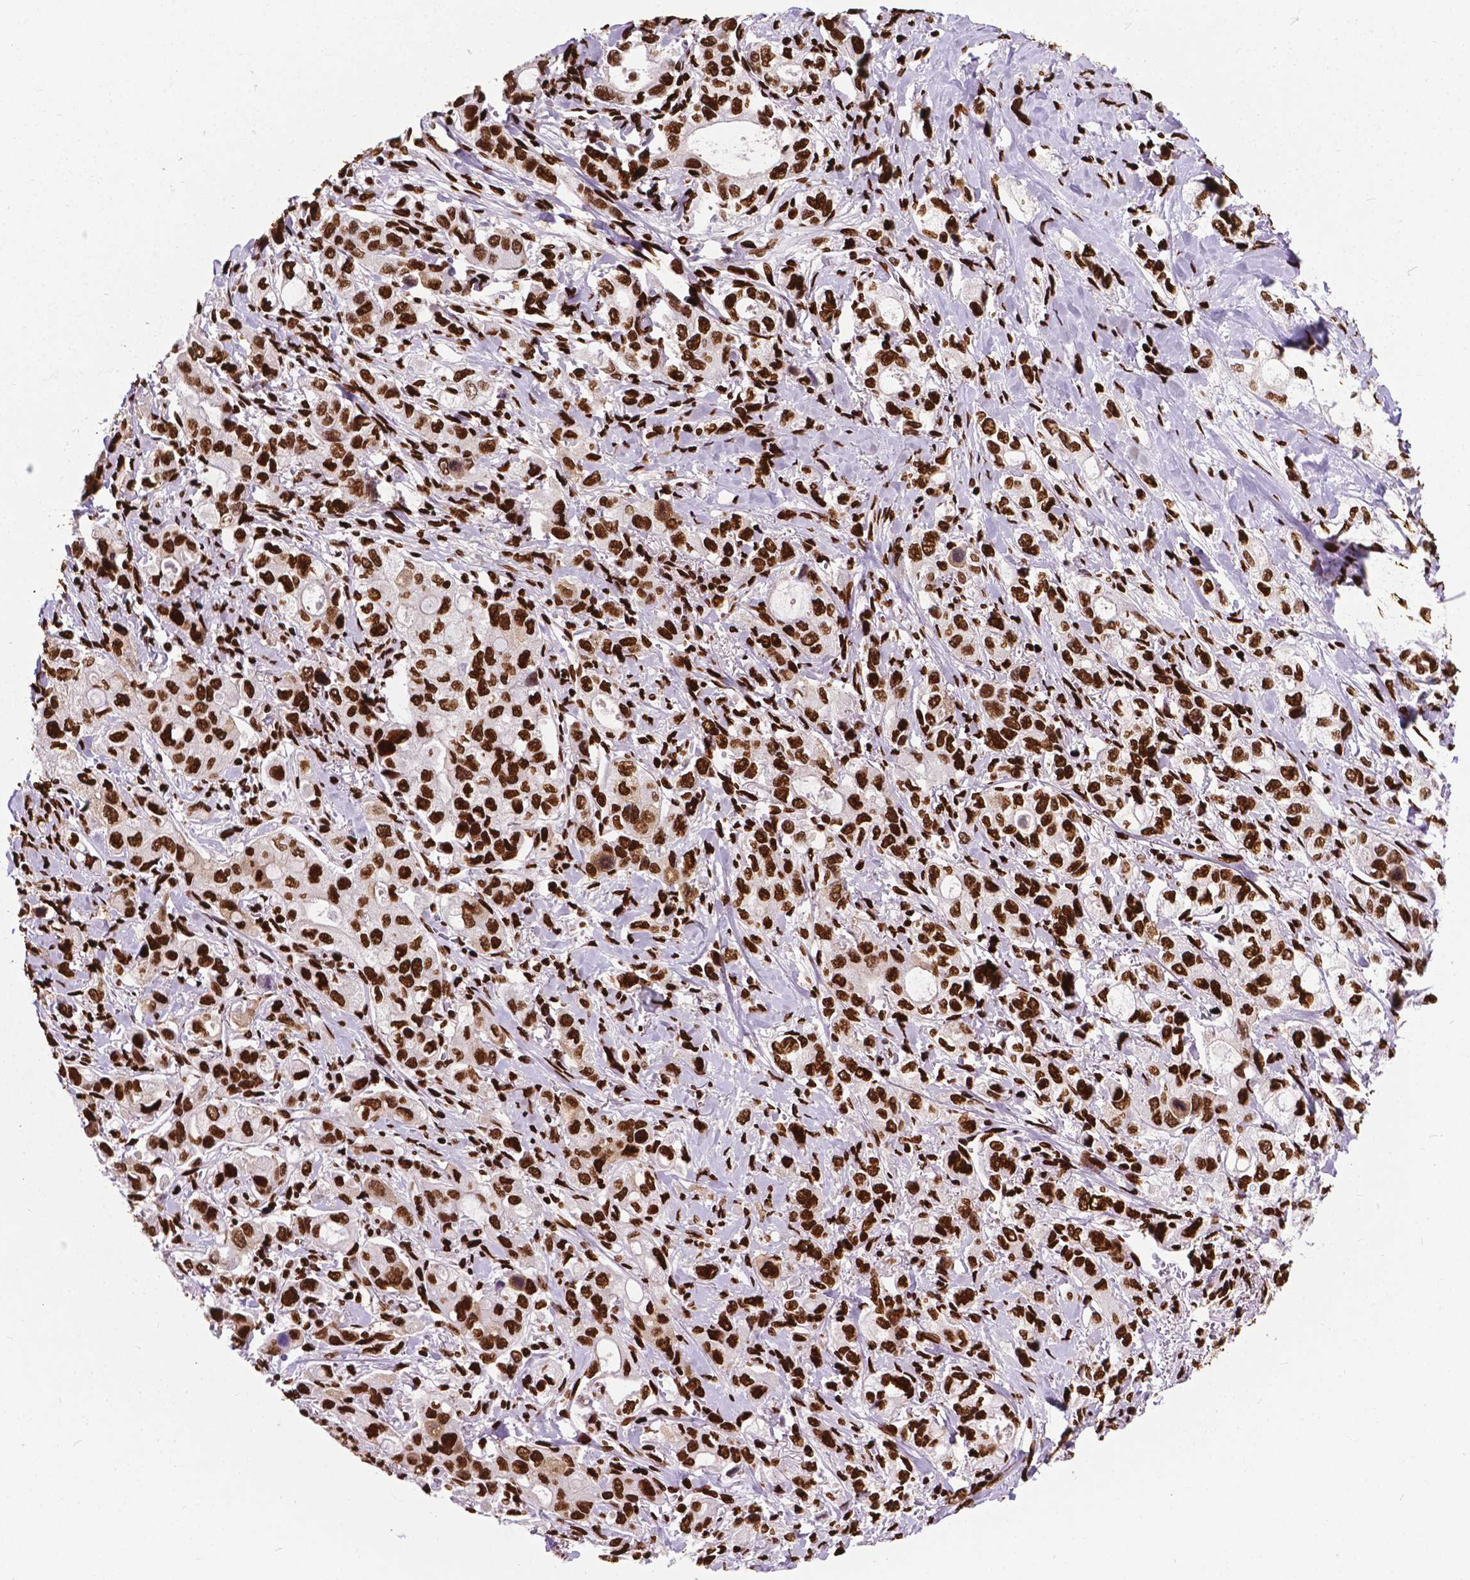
{"staining": {"intensity": "strong", "quantity": ">75%", "location": "nuclear"}, "tissue": "stomach cancer", "cell_type": "Tumor cells", "image_type": "cancer", "snomed": [{"axis": "morphology", "description": "Adenocarcinoma, NOS"}, {"axis": "topography", "description": "Stomach"}], "caption": "An IHC photomicrograph of tumor tissue is shown. Protein staining in brown highlights strong nuclear positivity in stomach cancer (adenocarcinoma) within tumor cells.", "gene": "SMIM5", "patient": {"sex": "male", "age": 63}}